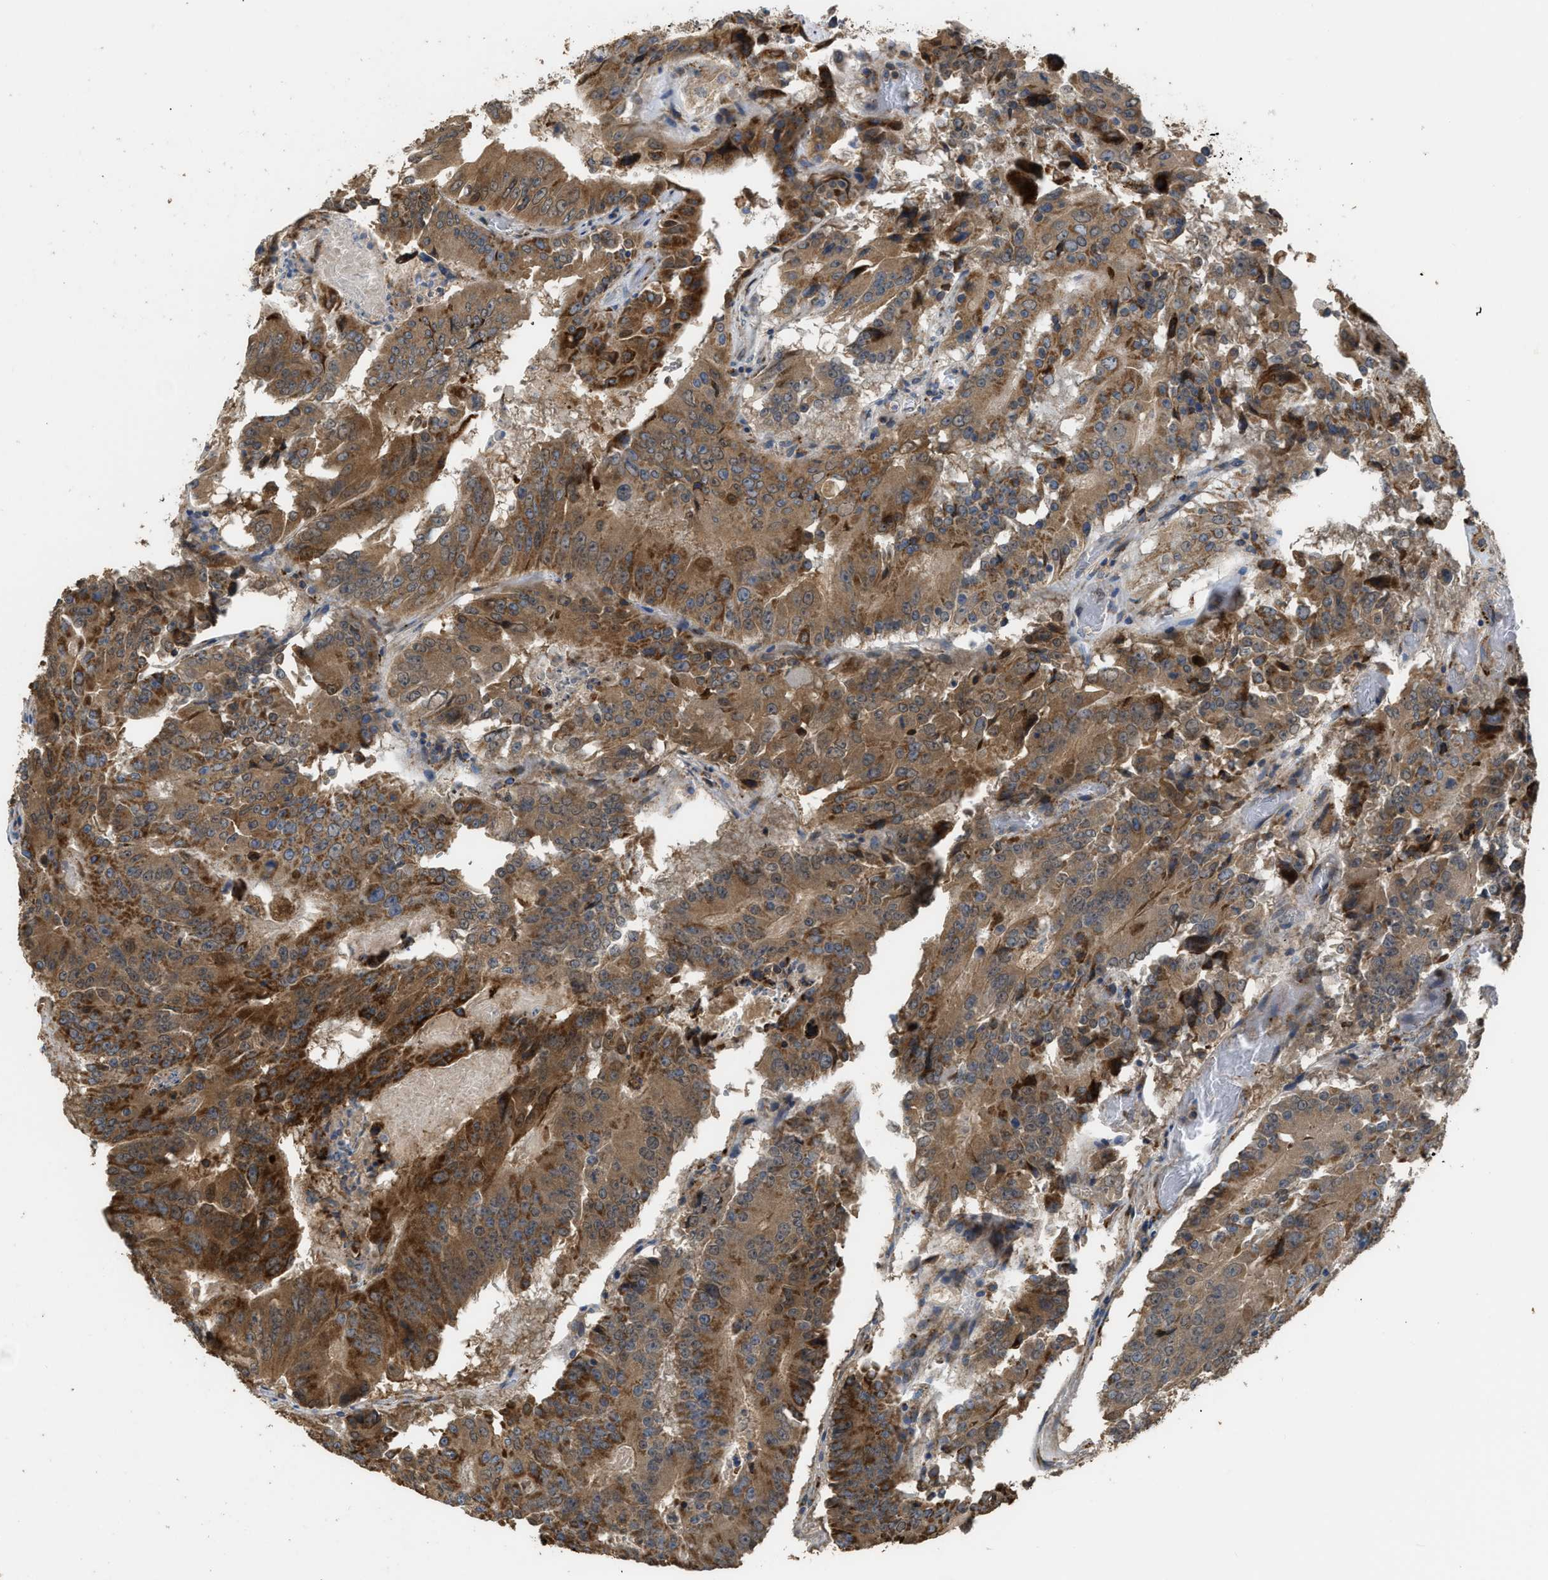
{"staining": {"intensity": "moderate", "quantity": ">75%", "location": "cytoplasmic/membranous"}, "tissue": "colorectal cancer", "cell_type": "Tumor cells", "image_type": "cancer", "snomed": [{"axis": "morphology", "description": "Adenocarcinoma, NOS"}, {"axis": "topography", "description": "Colon"}], "caption": "Protein expression analysis of human adenocarcinoma (colorectal) reveals moderate cytoplasmic/membranous expression in approximately >75% of tumor cells.", "gene": "AK2", "patient": {"sex": "male", "age": 87}}